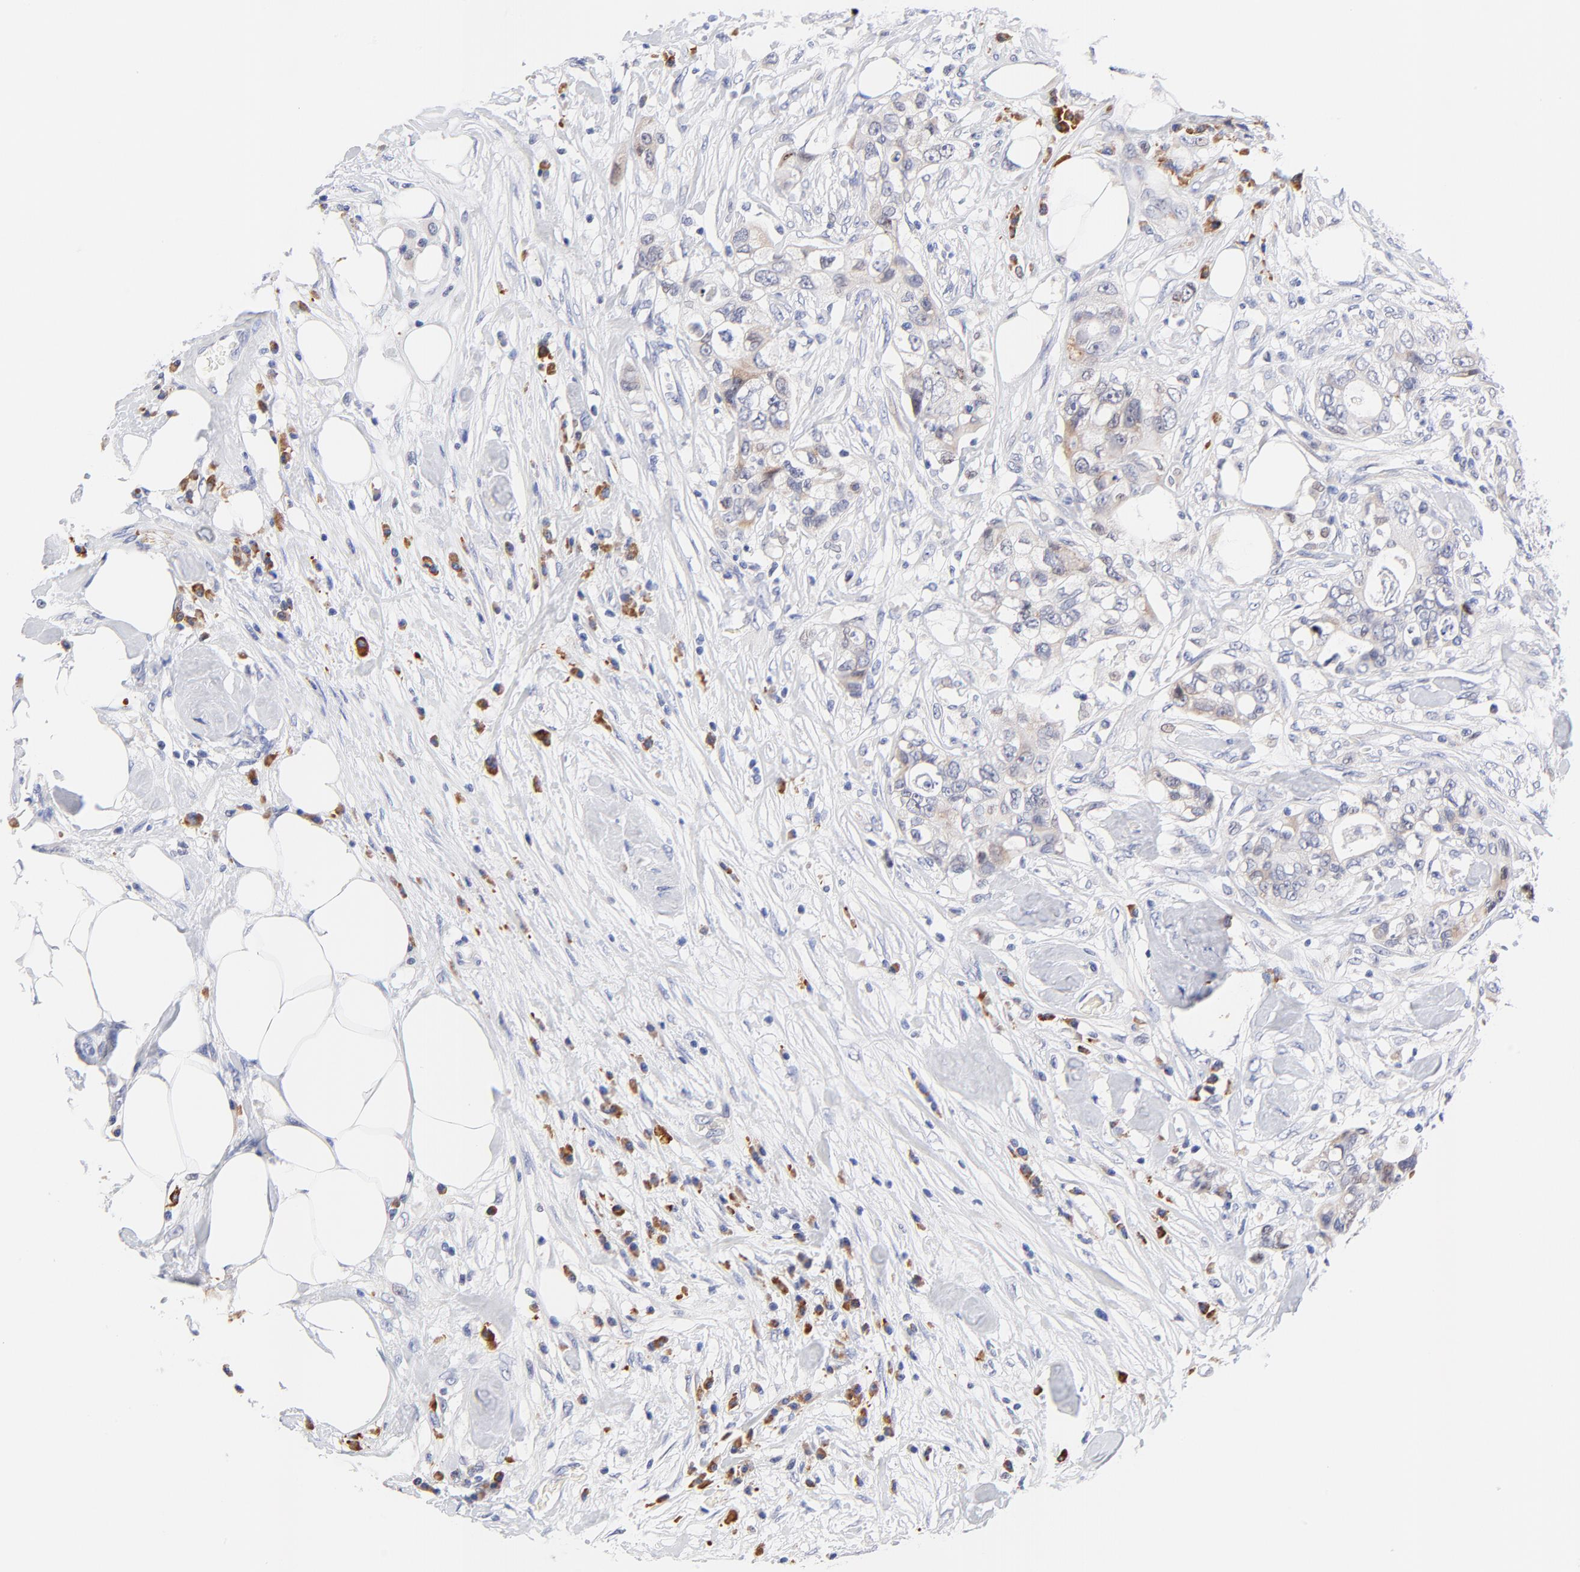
{"staining": {"intensity": "weak", "quantity": "<25%", "location": "cytoplasmic/membranous"}, "tissue": "colorectal cancer", "cell_type": "Tumor cells", "image_type": "cancer", "snomed": [{"axis": "morphology", "description": "Adenocarcinoma, NOS"}, {"axis": "topography", "description": "Rectum"}], "caption": "Immunohistochemistry micrograph of colorectal cancer (adenocarcinoma) stained for a protein (brown), which exhibits no expression in tumor cells. Brightfield microscopy of immunohistochemistry (IHC) stained with DAB (3,3'-diaminobenzidine) (brown) and hematoxylin (blue), captured at high magnification.", "gene": "AFF2", "patient": {"sex": "female", "age": 57}}